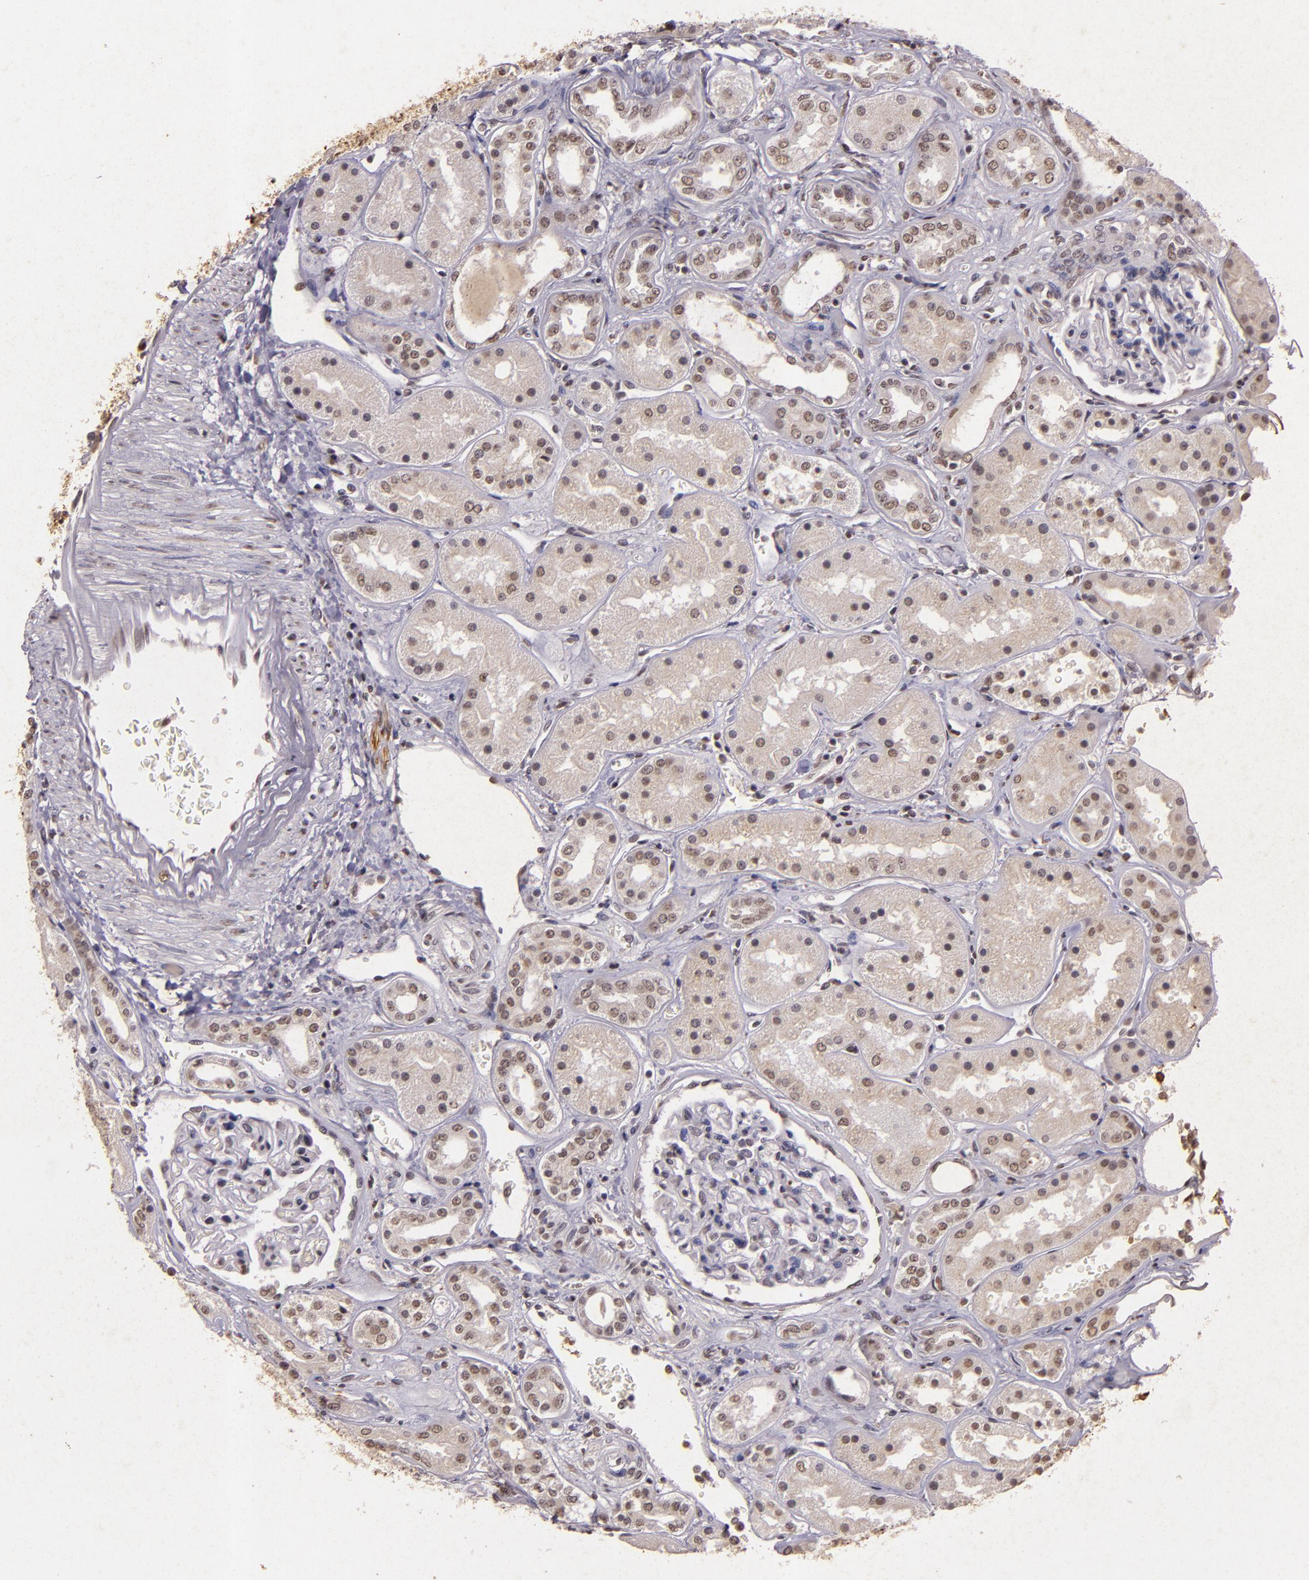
{"staining": {"intensity": "moderate", "quantity": "25%-75%", "location": "nuclear"}, "tissue": "kidney", "cell_type": "Cells in glomeruli", "image_type": "normal", "snomed": [{"axis": "morphology", "description": "Normal tissue, NOS"}, {"axis": "topography", "description": "Kidney"}], "caption": "IHC (DAB (3,3'-diaminobenzidine)) staining of normal human kidney exhibits moderate nuclear protein staining in about 25%-75% of cells in glomeruli.", "gene": "CBX3", "patient": {"sex": "male", "age": 28}}